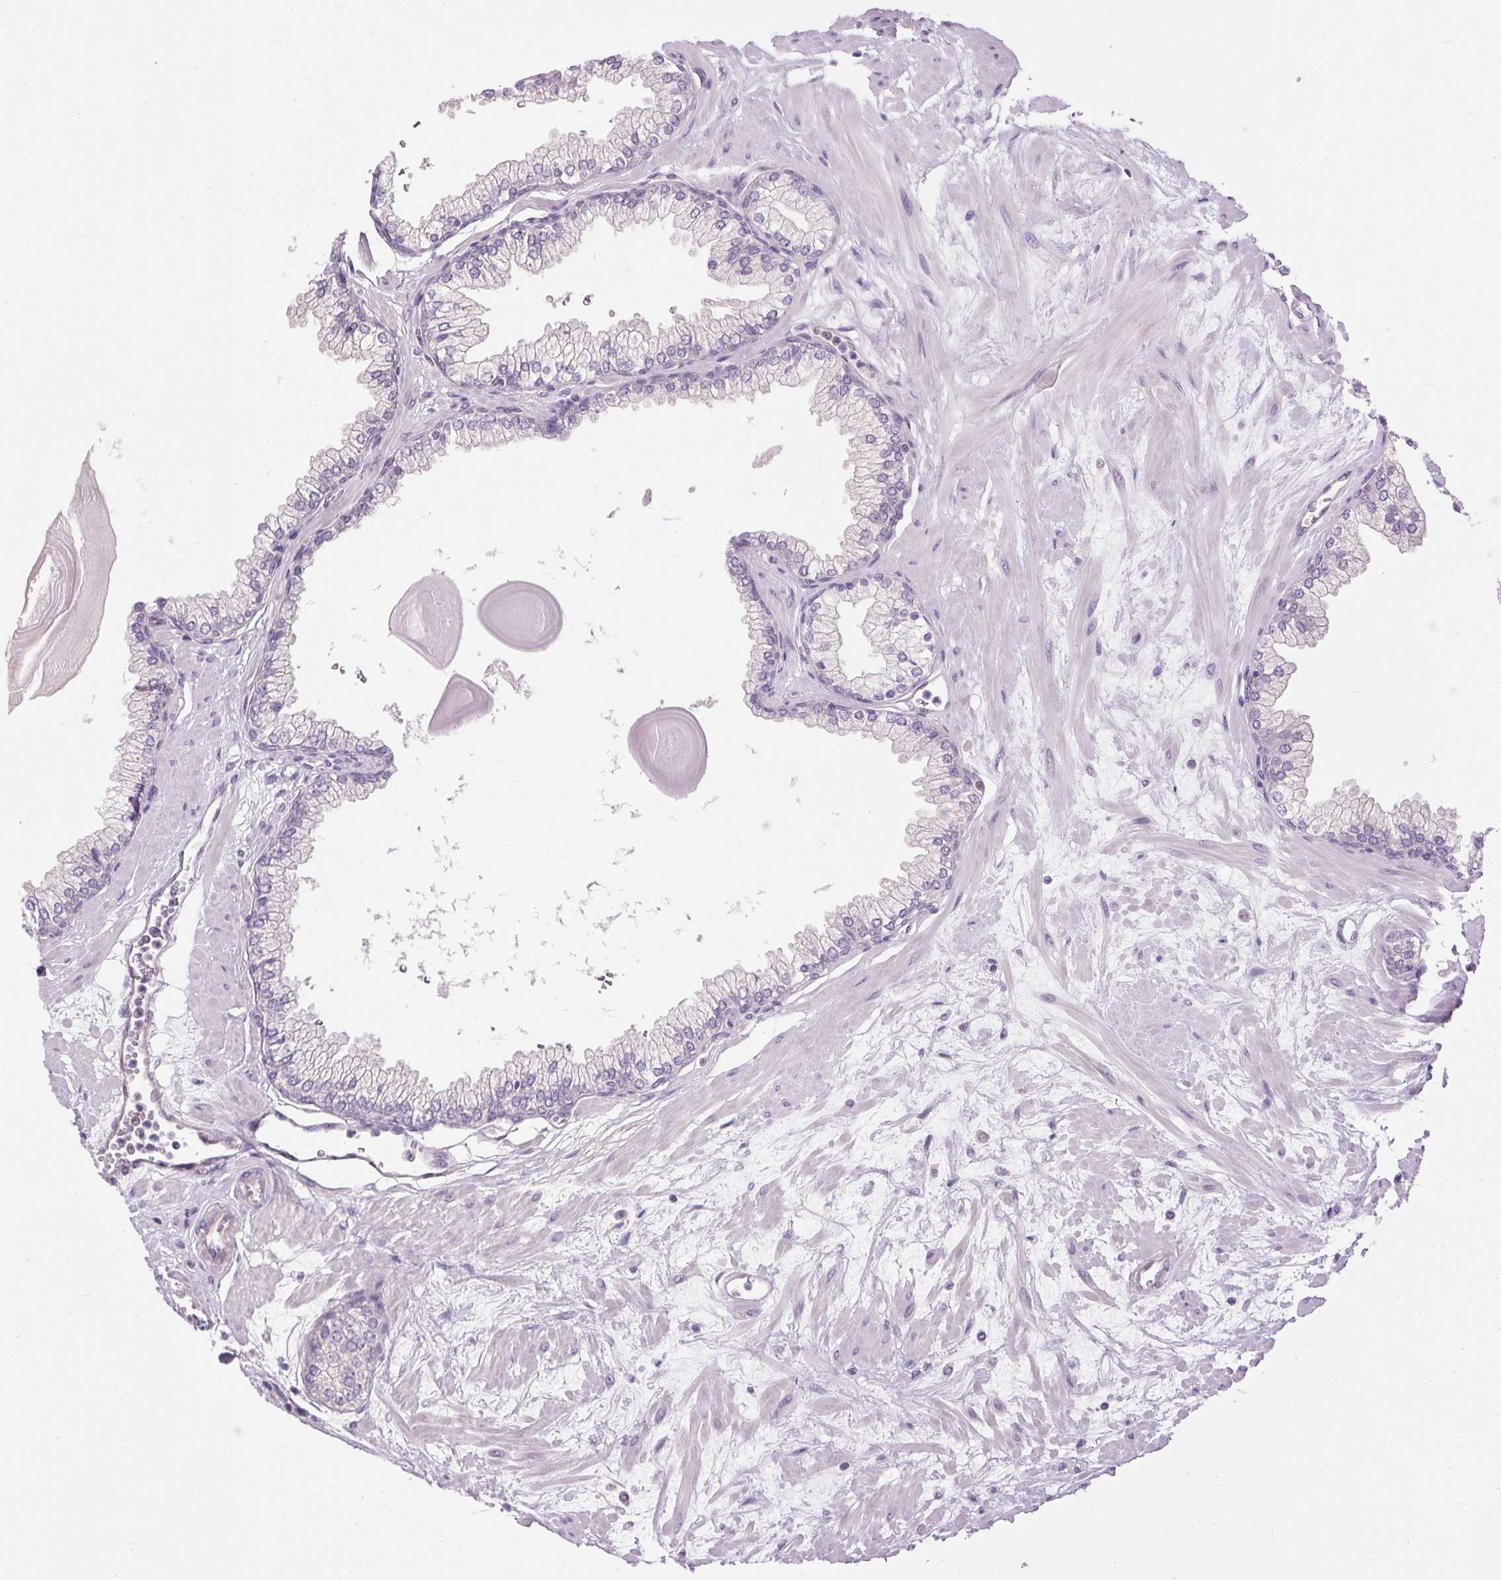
{"staining": {"intensity": "weak", "quantity": "<25%", "location": "cytoplasmic/membranous"}, "tissue": "prostate", "cell_type": "Glandular cells", "image_type": "normal", "snomed": [{"axis": "morphology", "description": "Normal tissue, NOS"}, {"axis": "topography", "description": "Prostate"}, {"axis": "topography", "description": "Peripheral nerve tissue"}], "caption": "IHC micrograph of normal human prostate stained for a protein (brown), which reveals no expression in glandular cells. The staining is performed using DAB (3,3'-diaminobenzidine) brown chromogen with nuclei counter-stained in using hematoxylin.", "gene": "TM6SF1", "patient": {"sex": "male", "age": 61}}